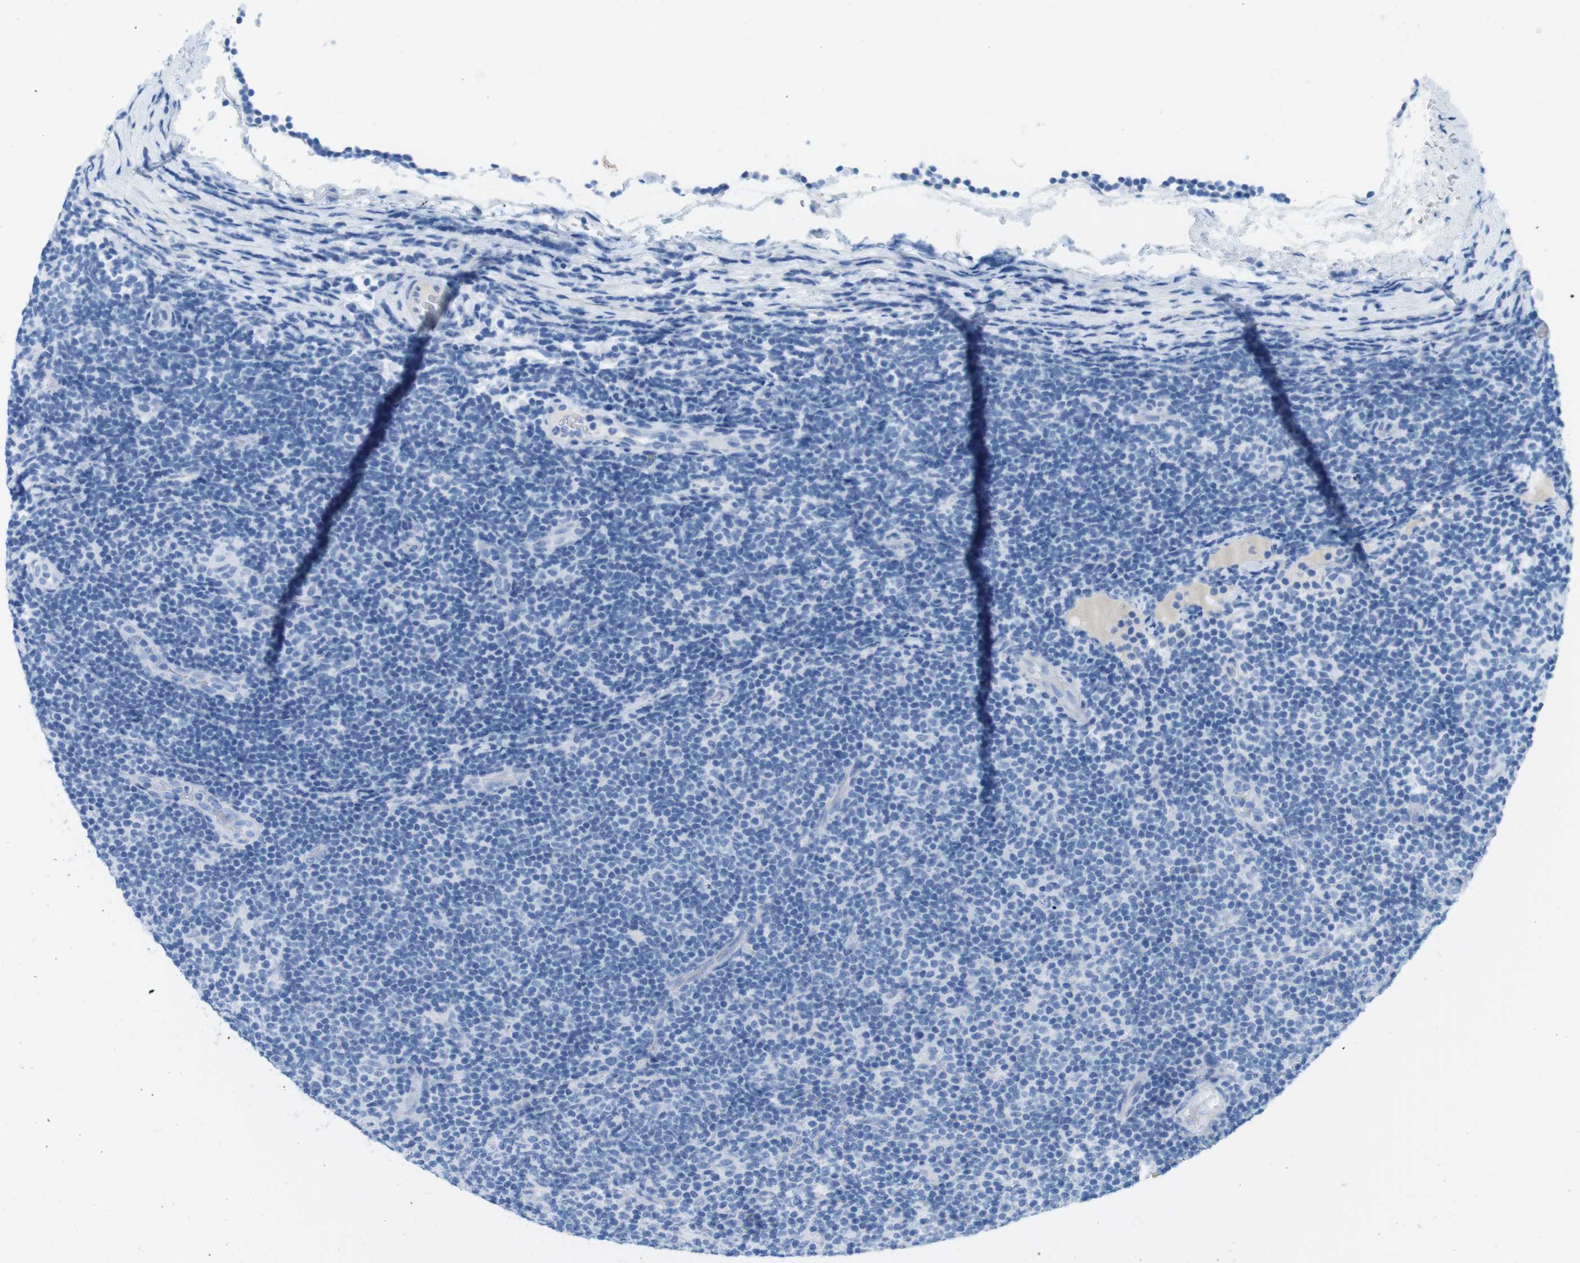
{"staining": {"intensity": "negative", "quantity": "none", "location": "none"}, "tissue": "lymphoma", "cell_type": "Tumor cells", "image_type": "cancer", "snomed": [{"axis": "morphology", "description": "Malignant lymphoma, non-Hodgkin's type, Low grade"}, {"axis": "topography", "description": "Lymph node"}], "caption": "Protein analysis of lymphoma demonstrates no significant positivity in tumor cells.", "gene": "GAP43", "patient": {"sex": "male", "age": 83}}